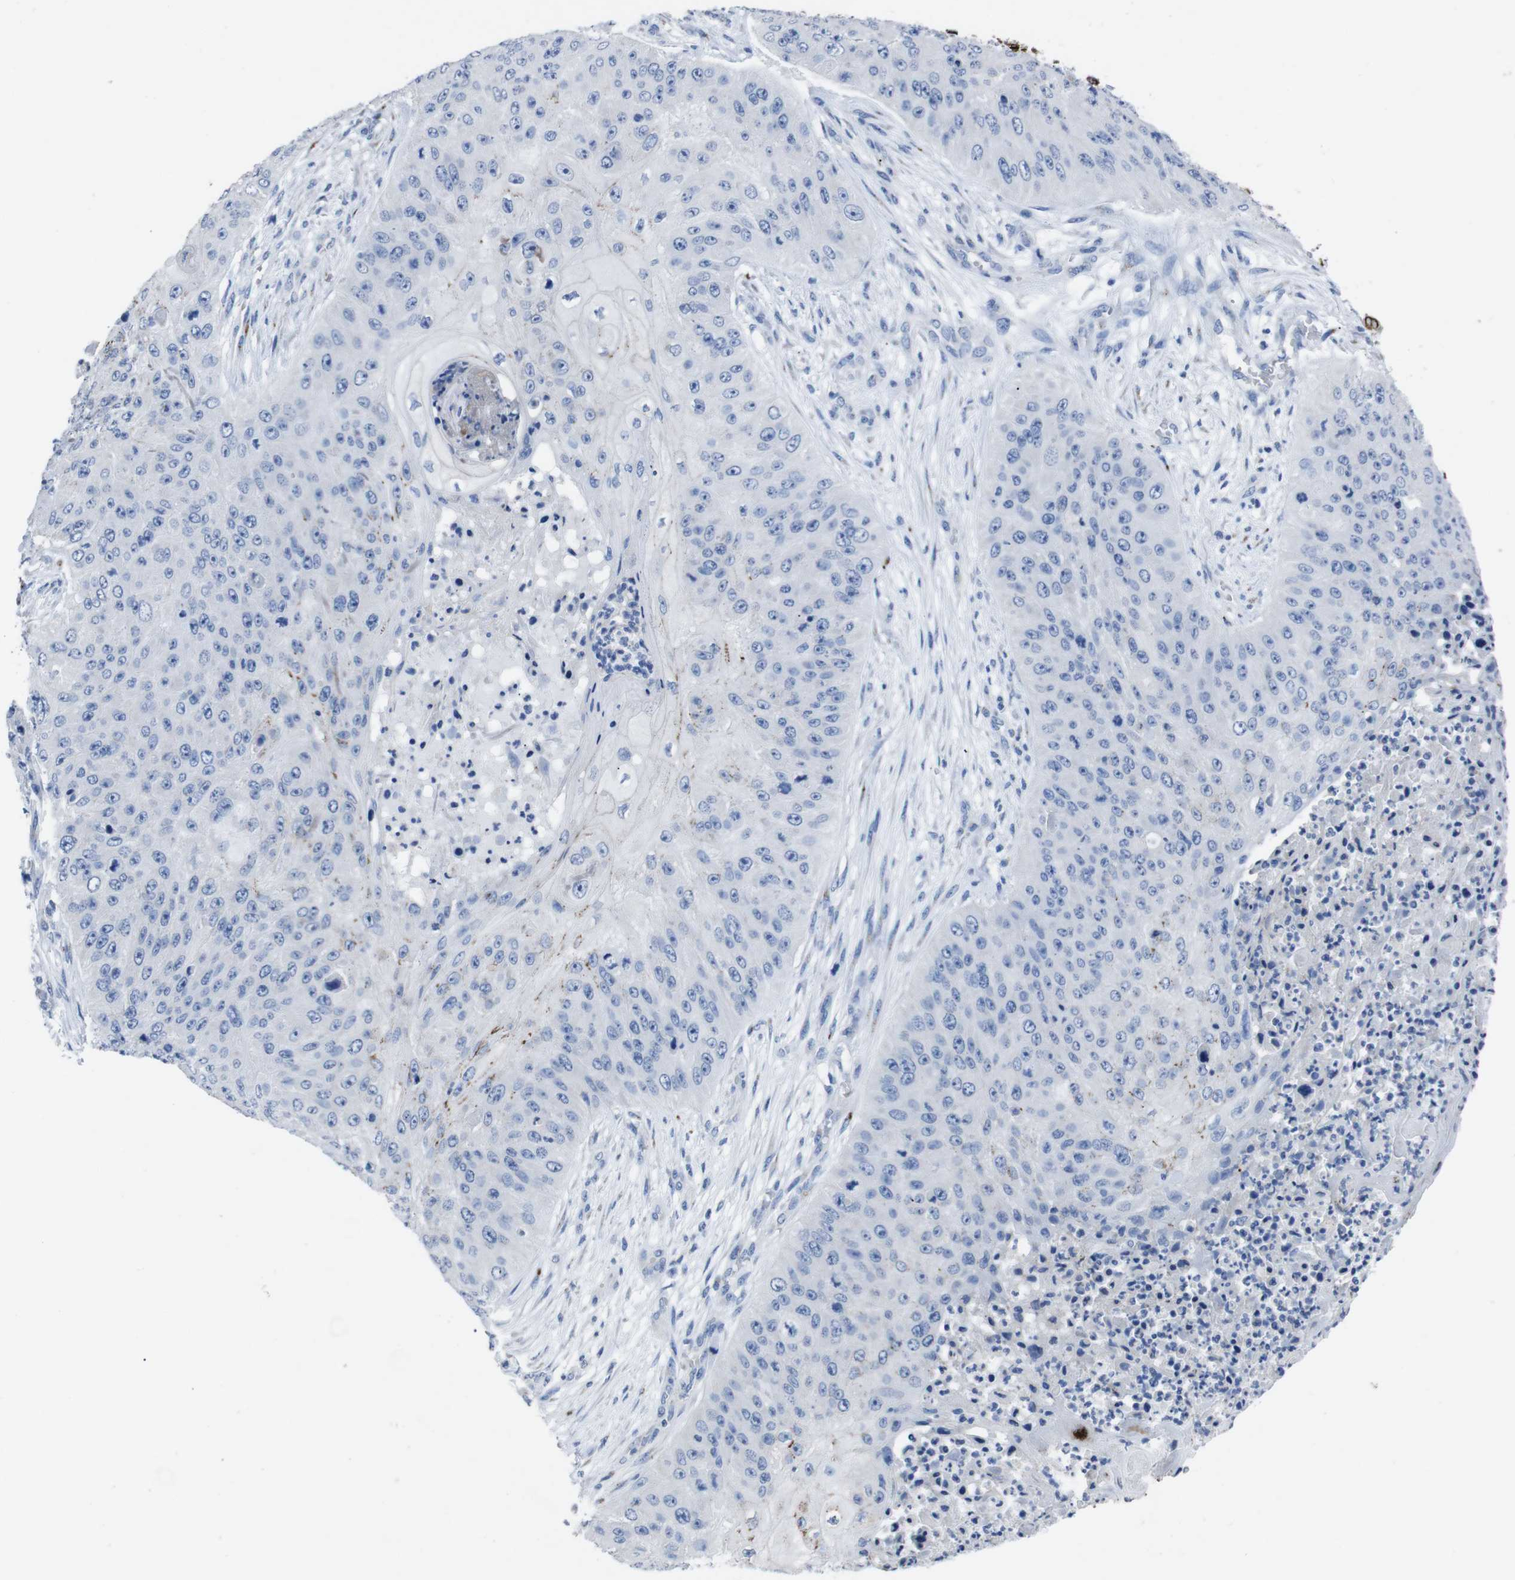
{"staining": {"intensity": "negative", "quantity": "none", "location": "none"}, "tissue": "skin cancer", "cell_type": "Tumor cells", "image_type": "cancer", "snomed": [{"axis": "morphology", "description": "Squamous cell carcinoma, NOS"}, {"axis": "topography", "description": "Skin"}], "caption": "This photomicrograph is of skin cancer stained with immunohistochemistry (IHC) to label a protein in brown with the nuclei are counter-stained blue. There is no staining in tumor cells.", "gene": "GJB2", "patient": {"sex": "female", "age": 80}}